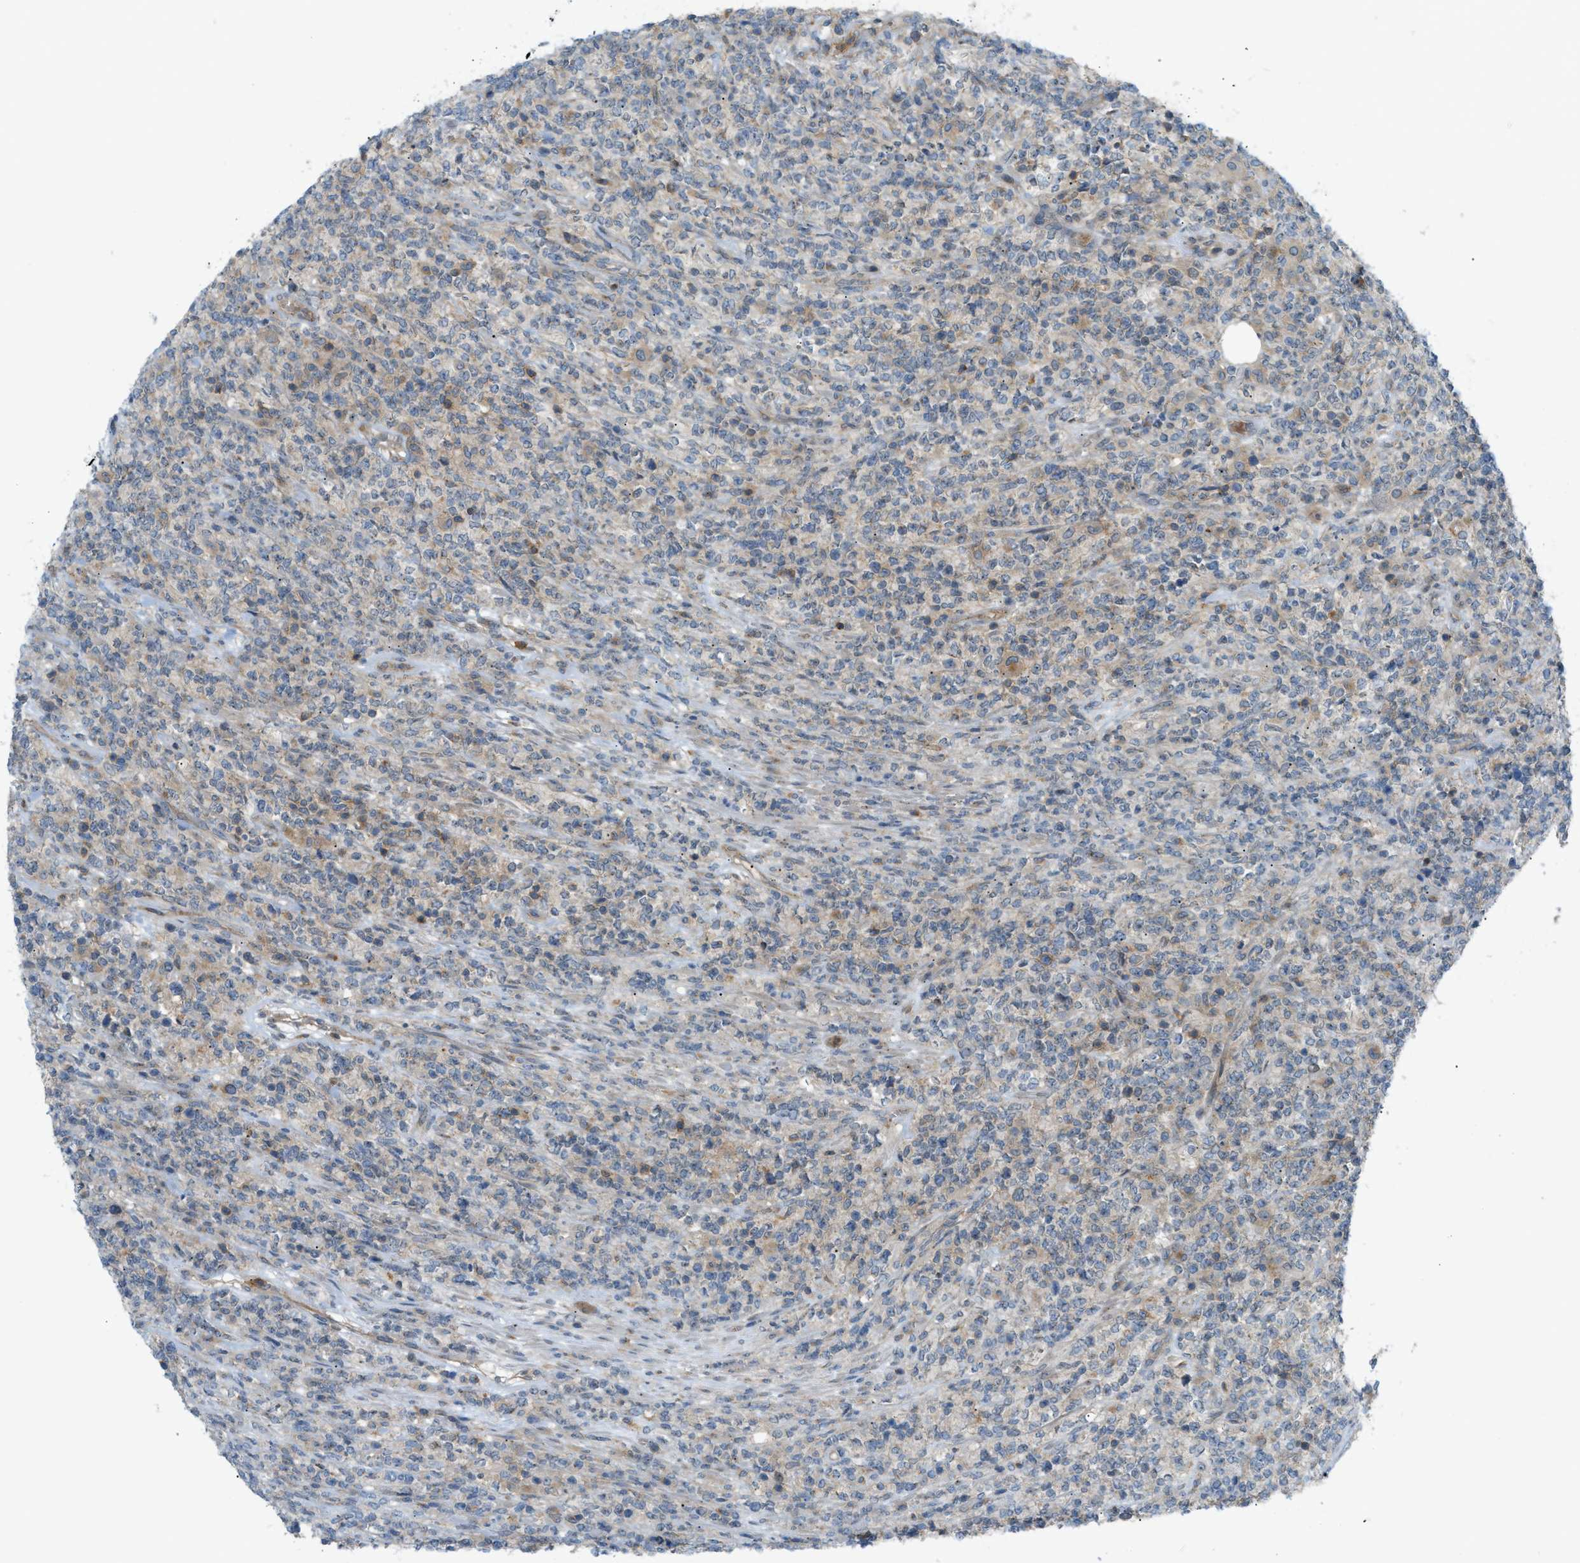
{"staining": {"intensity": "weak", "quantity": ">75%", "location": "cytoplasmic/membranous"}, "tissue": "lymphoma", "cell_type": "Tumor cells", "image_type": "cancer", "snomed": [{"axis": "morphology", "description": "Malignant lymphoma, non-Hodgkin's type, High grade"}, {"axis": "topography", "description": "Soft tissue"}], "caption": "Brown immunohistochemical staining in lymphoma shows weak cytoplasmic/membranous positivity in approximately >75% of tumor cells.", "gene": "GRK6", "patient": {"sex": "male", "age": 18}}